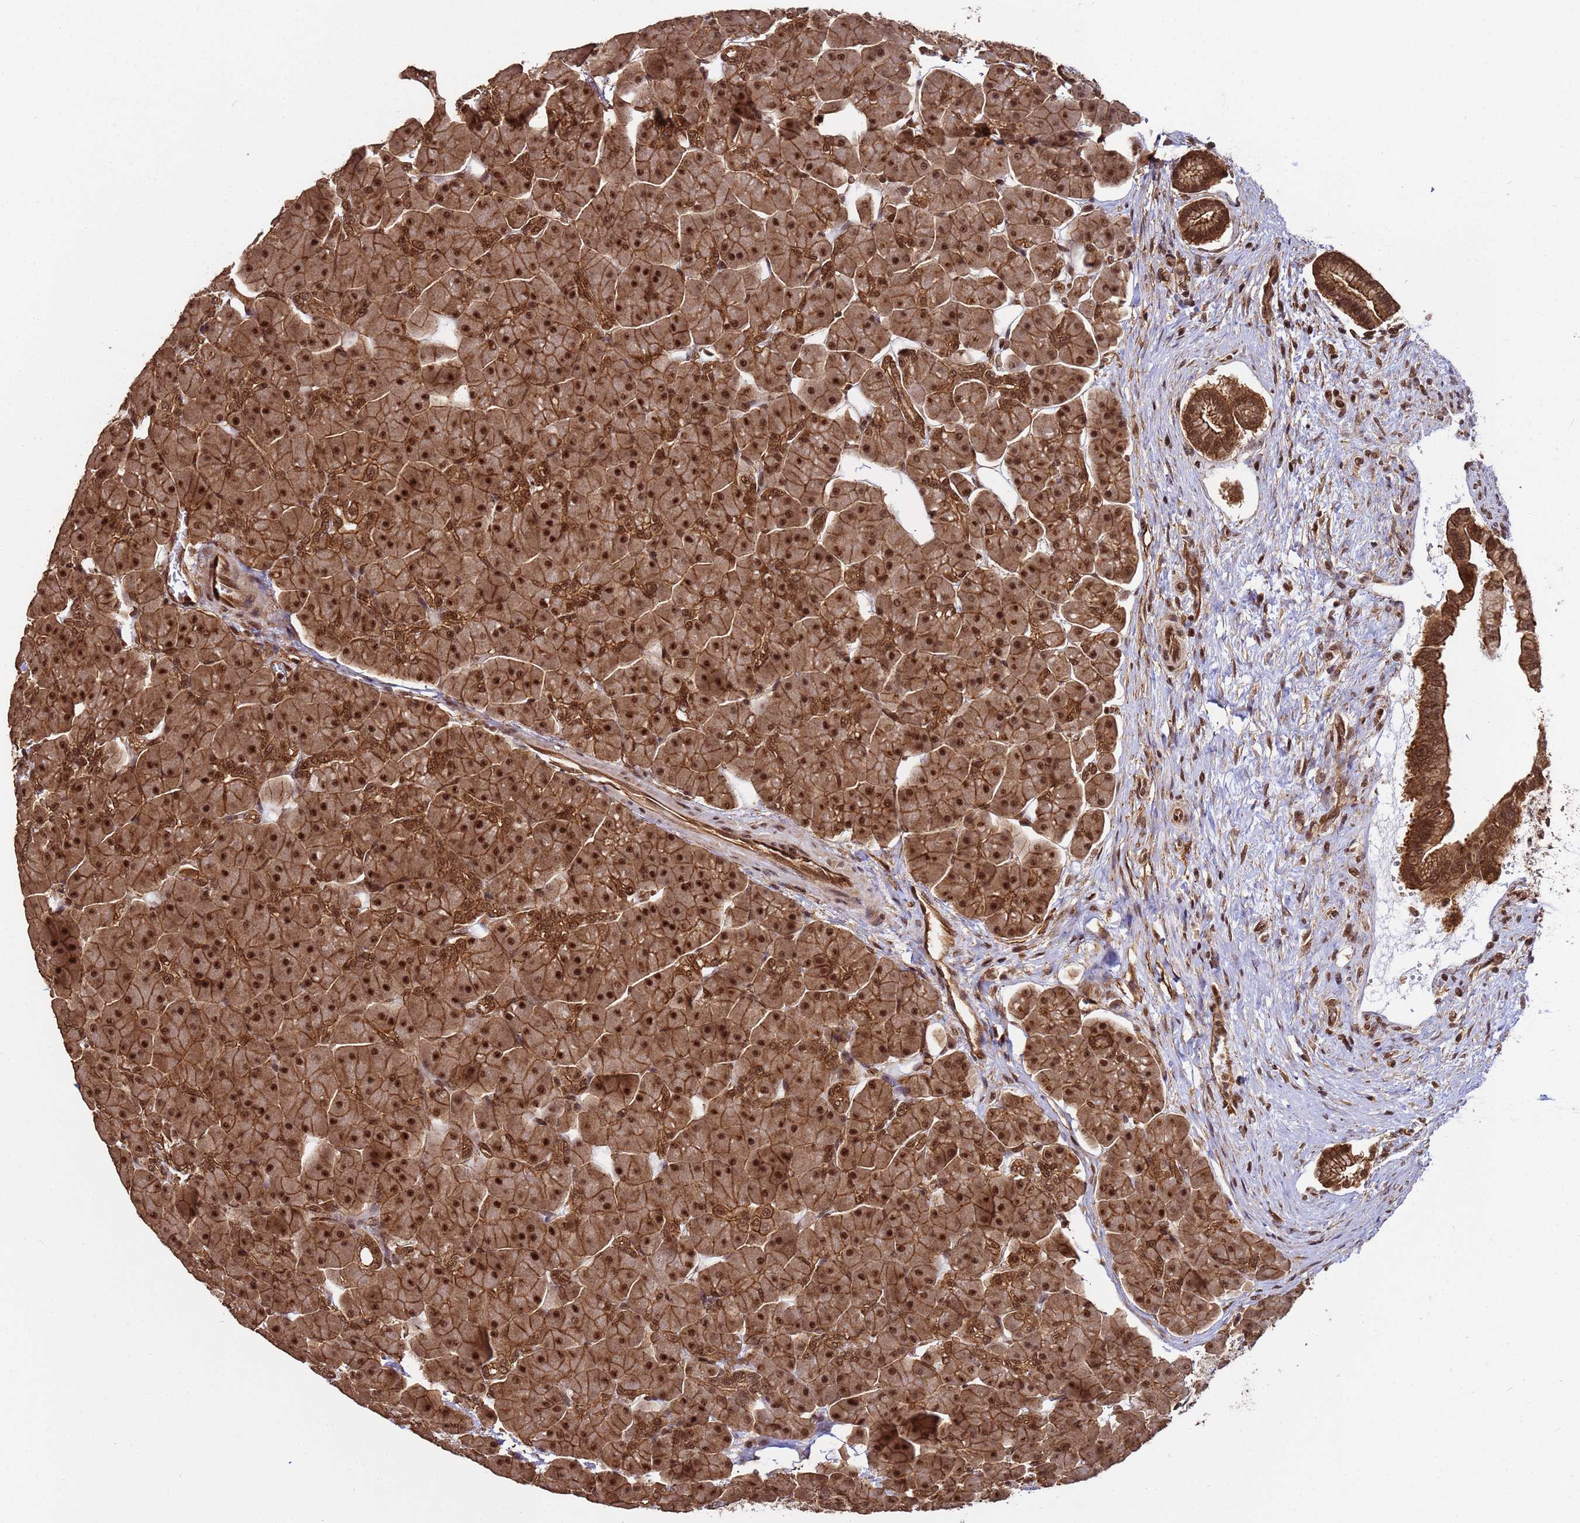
{"staining": {"intensity": "strong", "quantity": ">75%", "location": "cytoplasmic/membranous,nuclear"}, "tissue": "pancreas", "cell_type": "Exocrine glandular cells", "image_type": "normal", "snomed": [{"axis": "morphology", "description": "Normal tissue, NOS"}, {"axis": "topography", "description": "Pancreas"}], "caption": "Strong cytoplasmic/membranous,nuclear protein expression is appreciated in approximately >75% of exocrine glandular cells in pancreas.", "gene": "SYF2", "patient": {"sex": "male", "age": 66}}